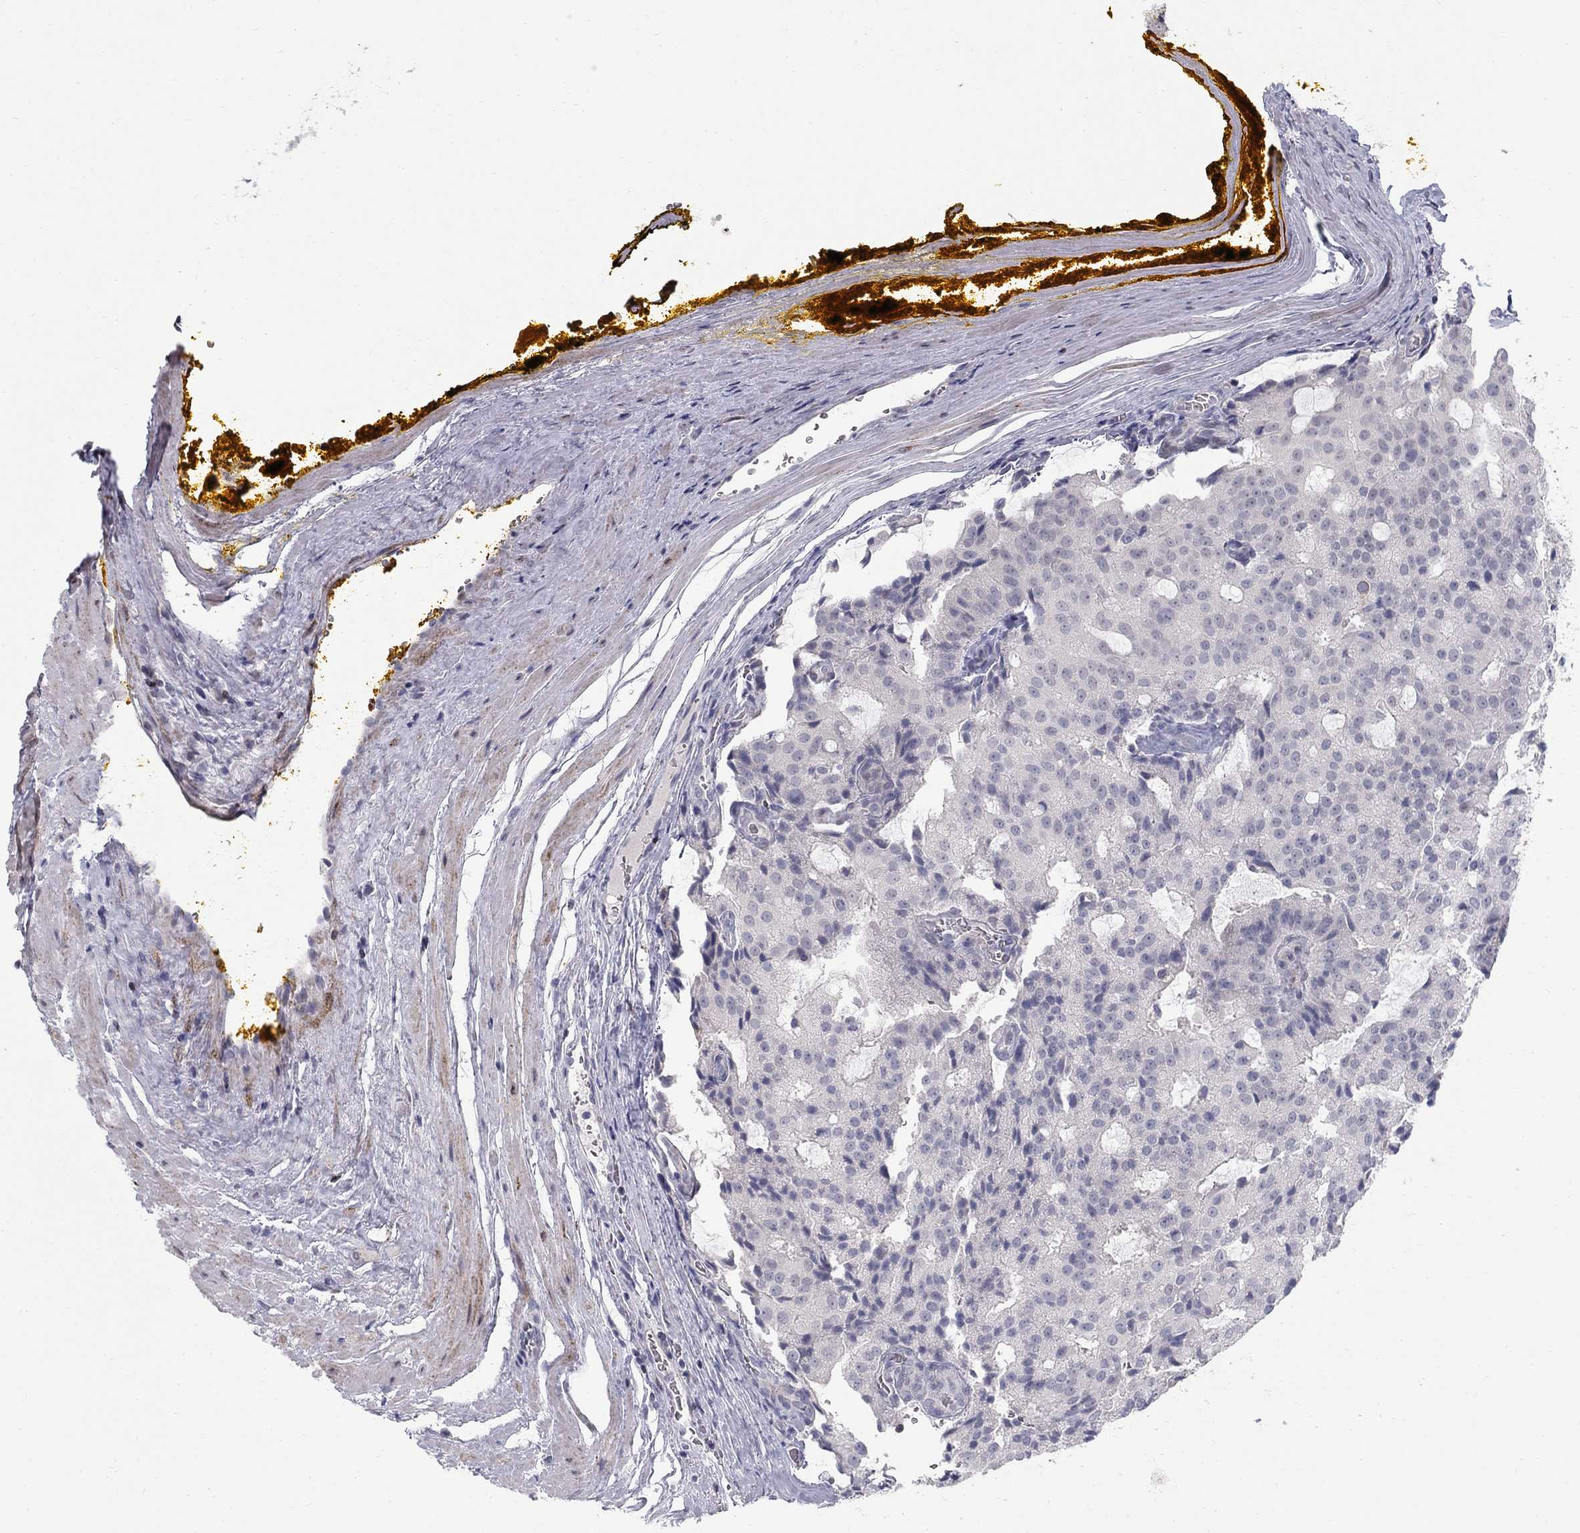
{"staining": {"intensity": "negative", "quantity": "none", "location": "none"}, "tissue": "prostate cancer", "cell_type": "Tumor cells", "image_type": "cancer", "snomed": [{"axis": "morphology", "description": "Adenocarcinoma, NOS"}, {"axis": "topography", "description": "Prostate and seminal vesicle, NOS"}, {"axis": "topography", "description": "Prostate"}], "caption": "Immunohistochemistry (IHC) of adenocarcinoma (prostate) displays no expression in tumor cells.", "gene": "NTRK2", "patient": {"sex": "male", "age": 67}}